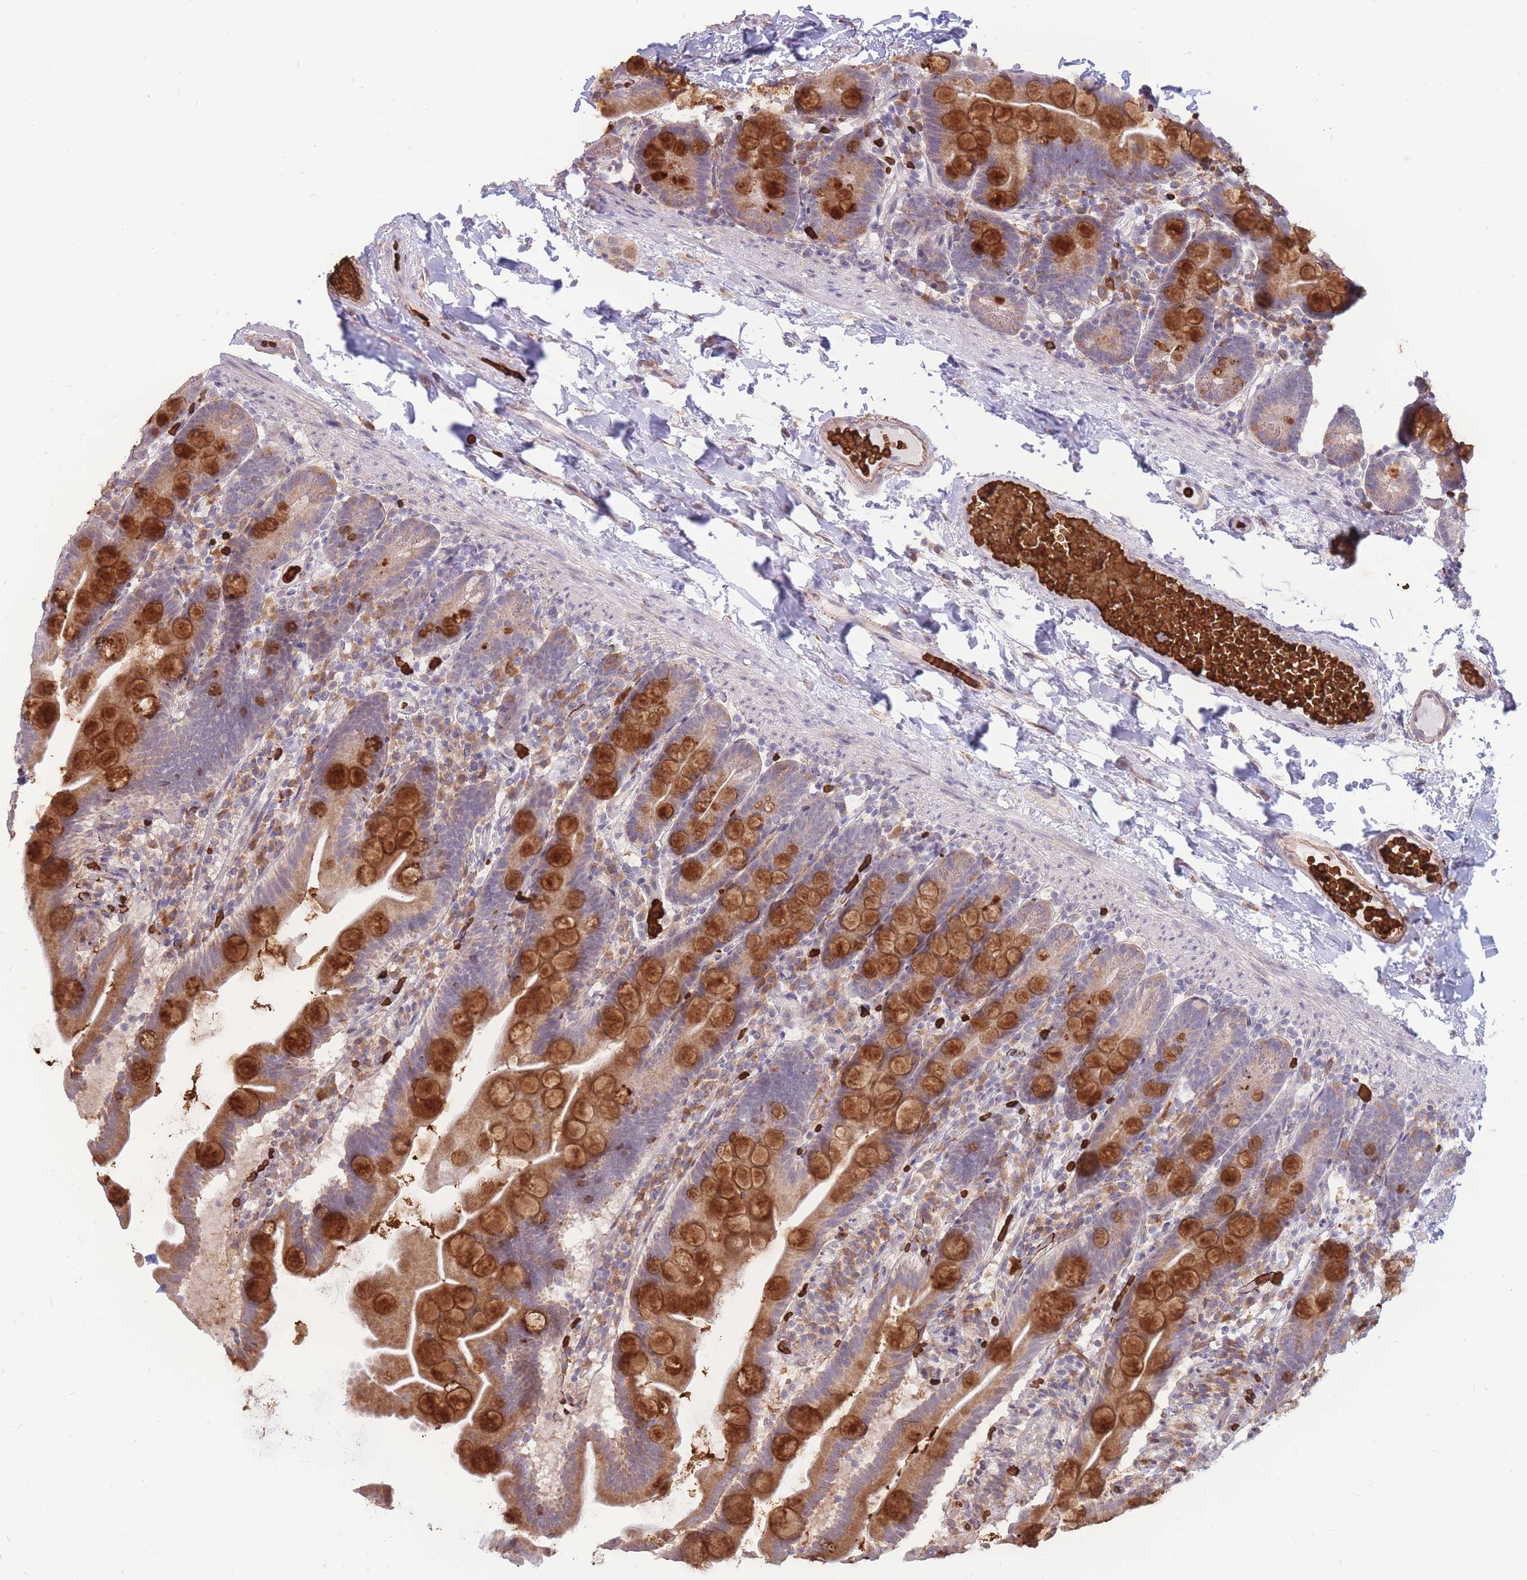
{"staining": {"intensity": "moderate", "quantity": "25%-75%", "location": "cytoplasmic/membranous"}, "tissue": "small intestine", "cell_type": "Glandular cells", "image_type": "normal", "snomed": [{"axis": "morphology", "description": "Normal tissue, NOS"}, {"axis": "topography", "description": "Small intestine"}], "caption": "This micrograph displays immunohistochemistry (IHC) staining of benign small intestine, with medium moderate cytoplasmic/membranous staining in about 25%-75% of glandular cells.", "gene": "ATP10D", "patient": {"sex": "female", "age": 68}}